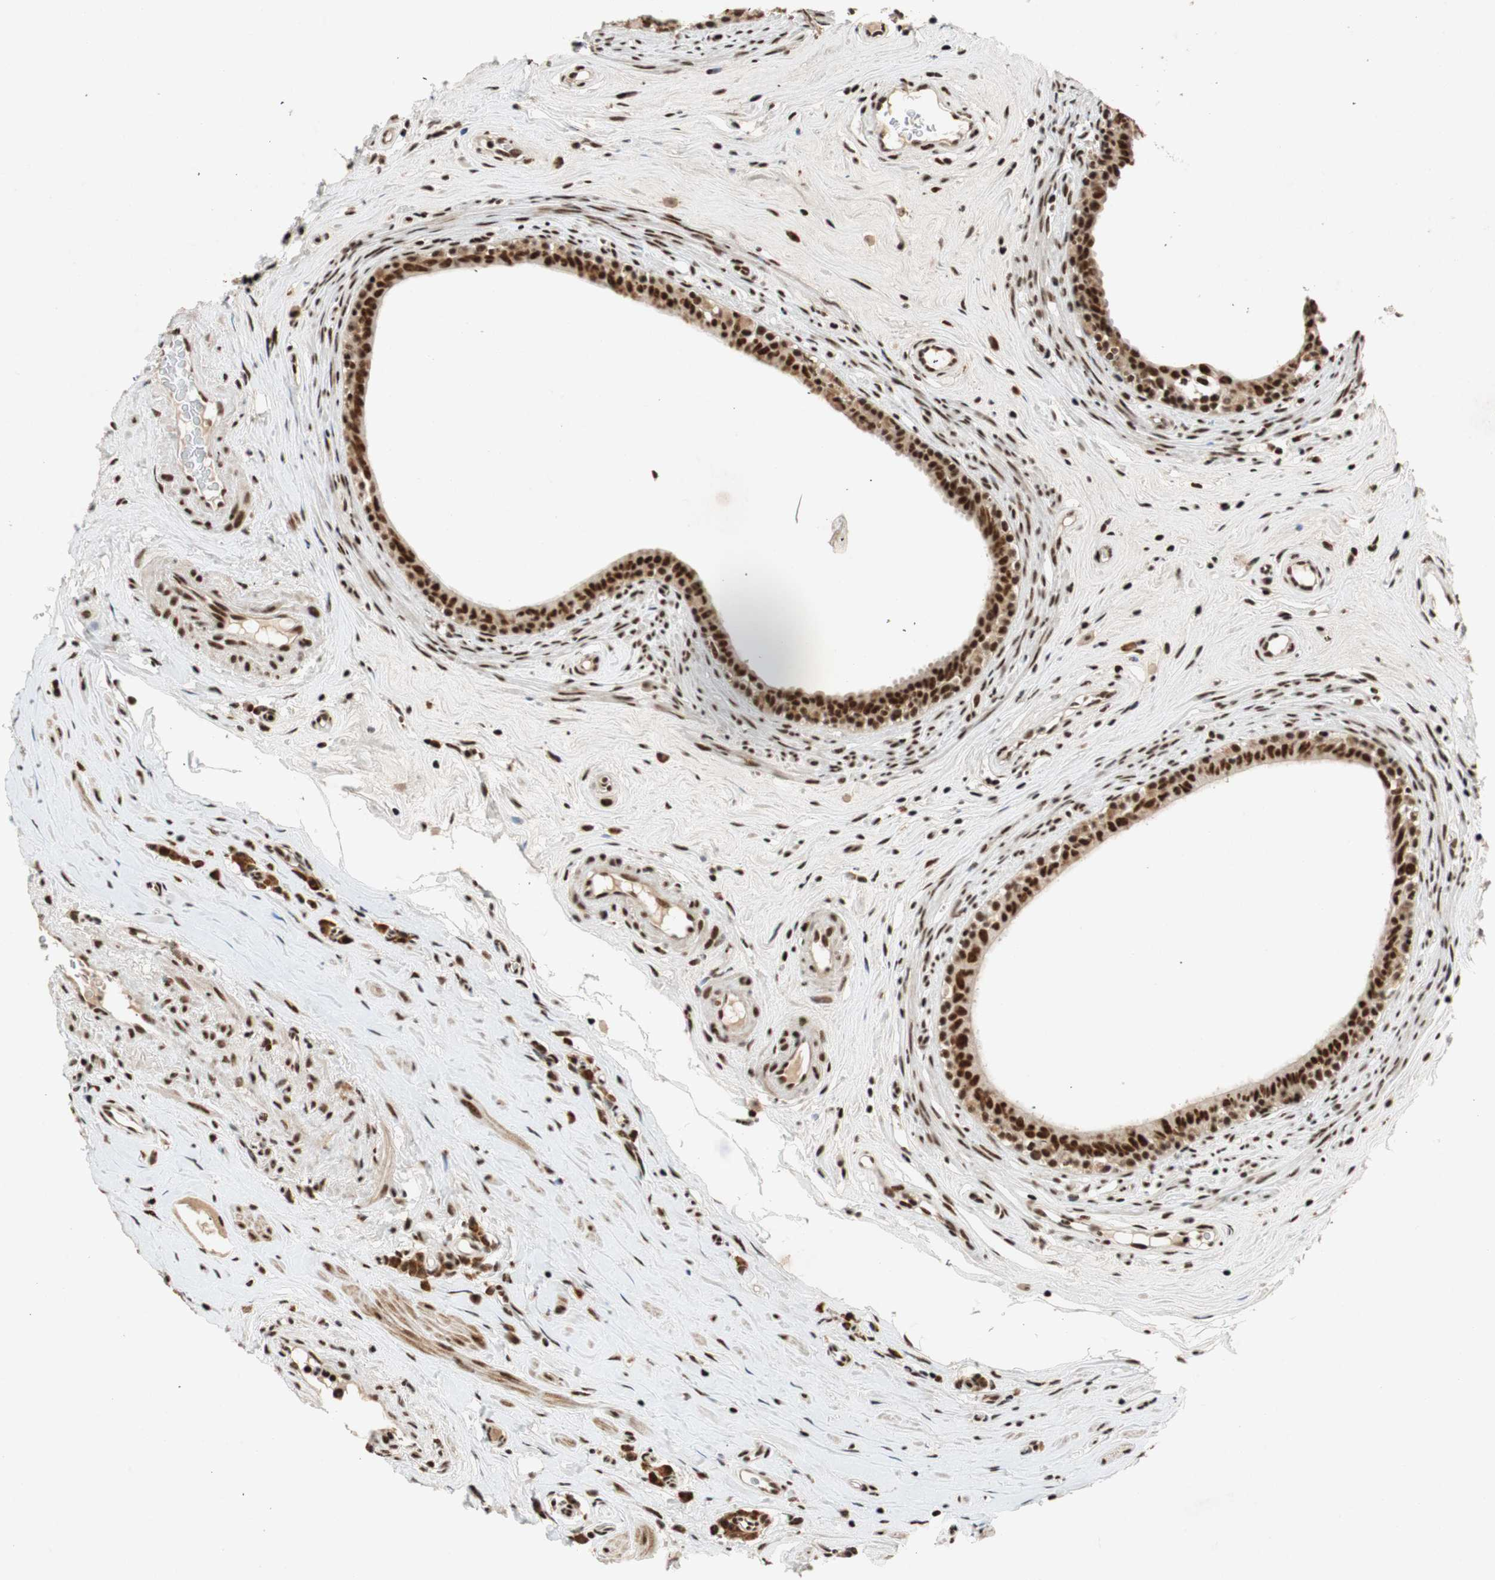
{"staining": {"intensity": "strong", "quantity": ">75%", "location": "nuclear"}, "tissue": "epididymis", "cell_type": "Glandular cells", "image_type": "normal", "snomed": [{"axis": "morphology", "description": "Normal tissue, NOS"}, {"axis": "morphology", "description": "Inflammation, NOS"}, {"axis": "topography", "description": "Epididymis"}], "caption": "Immunohistochemistry (IHC) histopathology image of benign epididymis: epididymis stained using immunohistochemistry (IHC) reveals high levels of strong protein expression localized specifically in the nuclear of glandular cells, appearing as a nuclear brown color.", "gene": "NCBP3", "patient": {"sex": "male", "age": 84}}